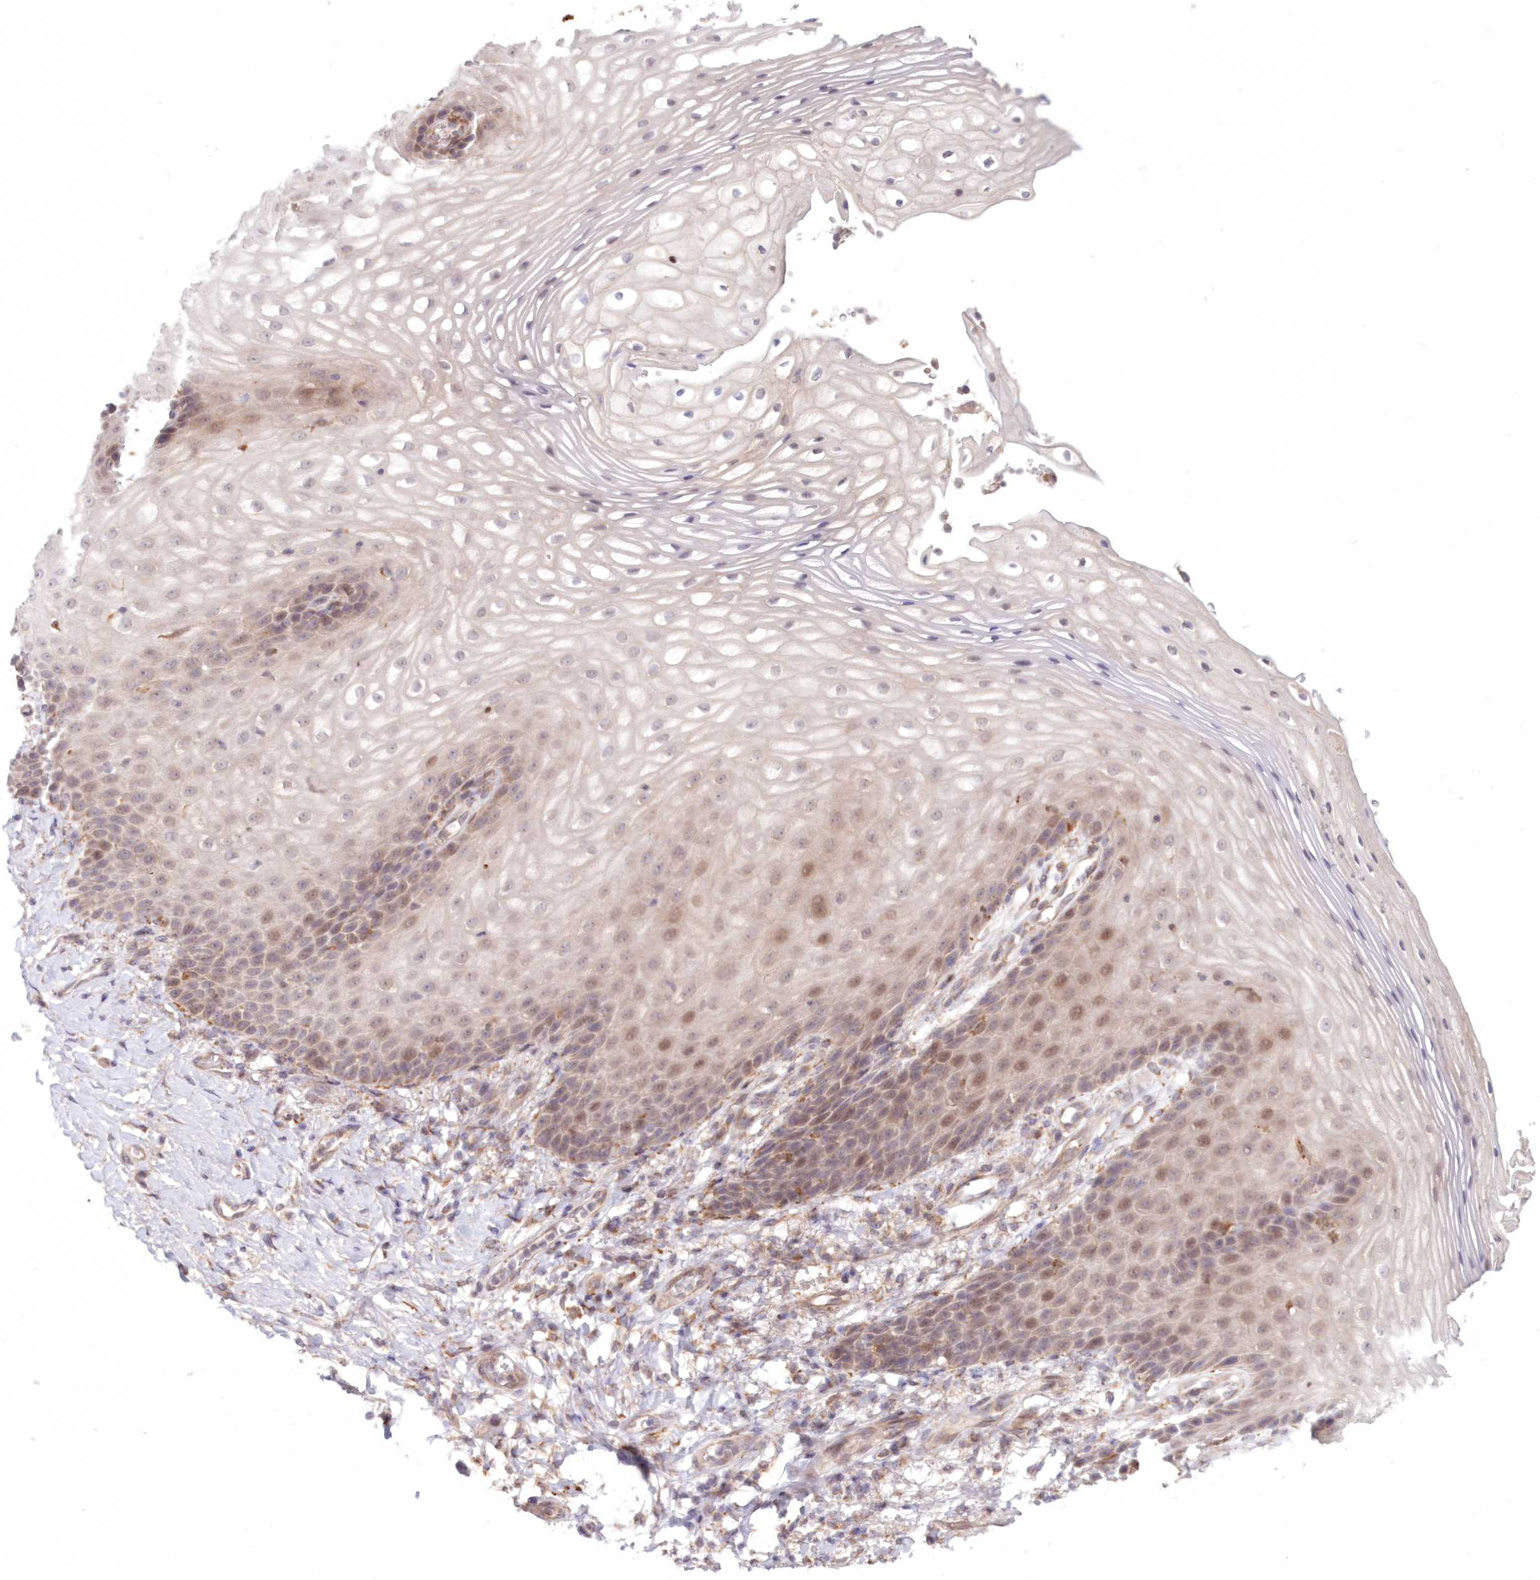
{"staining": {"intensity": "moderate", "quantity": "25%-75%", "location": "cytoplasmic/membranous,nuclear"}, "tissue": "vagina", "cell_type": "Squamous epithelial cells", "image_type": "normal", "snomed": [{"axis": "morphology", "description": "Normal tissue, NOS"}, {"axis": "topography", "description": "Vagina"}], "caption": "Protein expression analysis of unremarkable human vagina reveals moderate cytoplasmic/membranous,nuclear staining in approximately 25%-75% of squamous epithelial cells. (DAB IHC, brown staining for protein, blue staining for nuclei).", "gene": "PCYOX1L", "patient": {"sex": "female", "age": 60}}